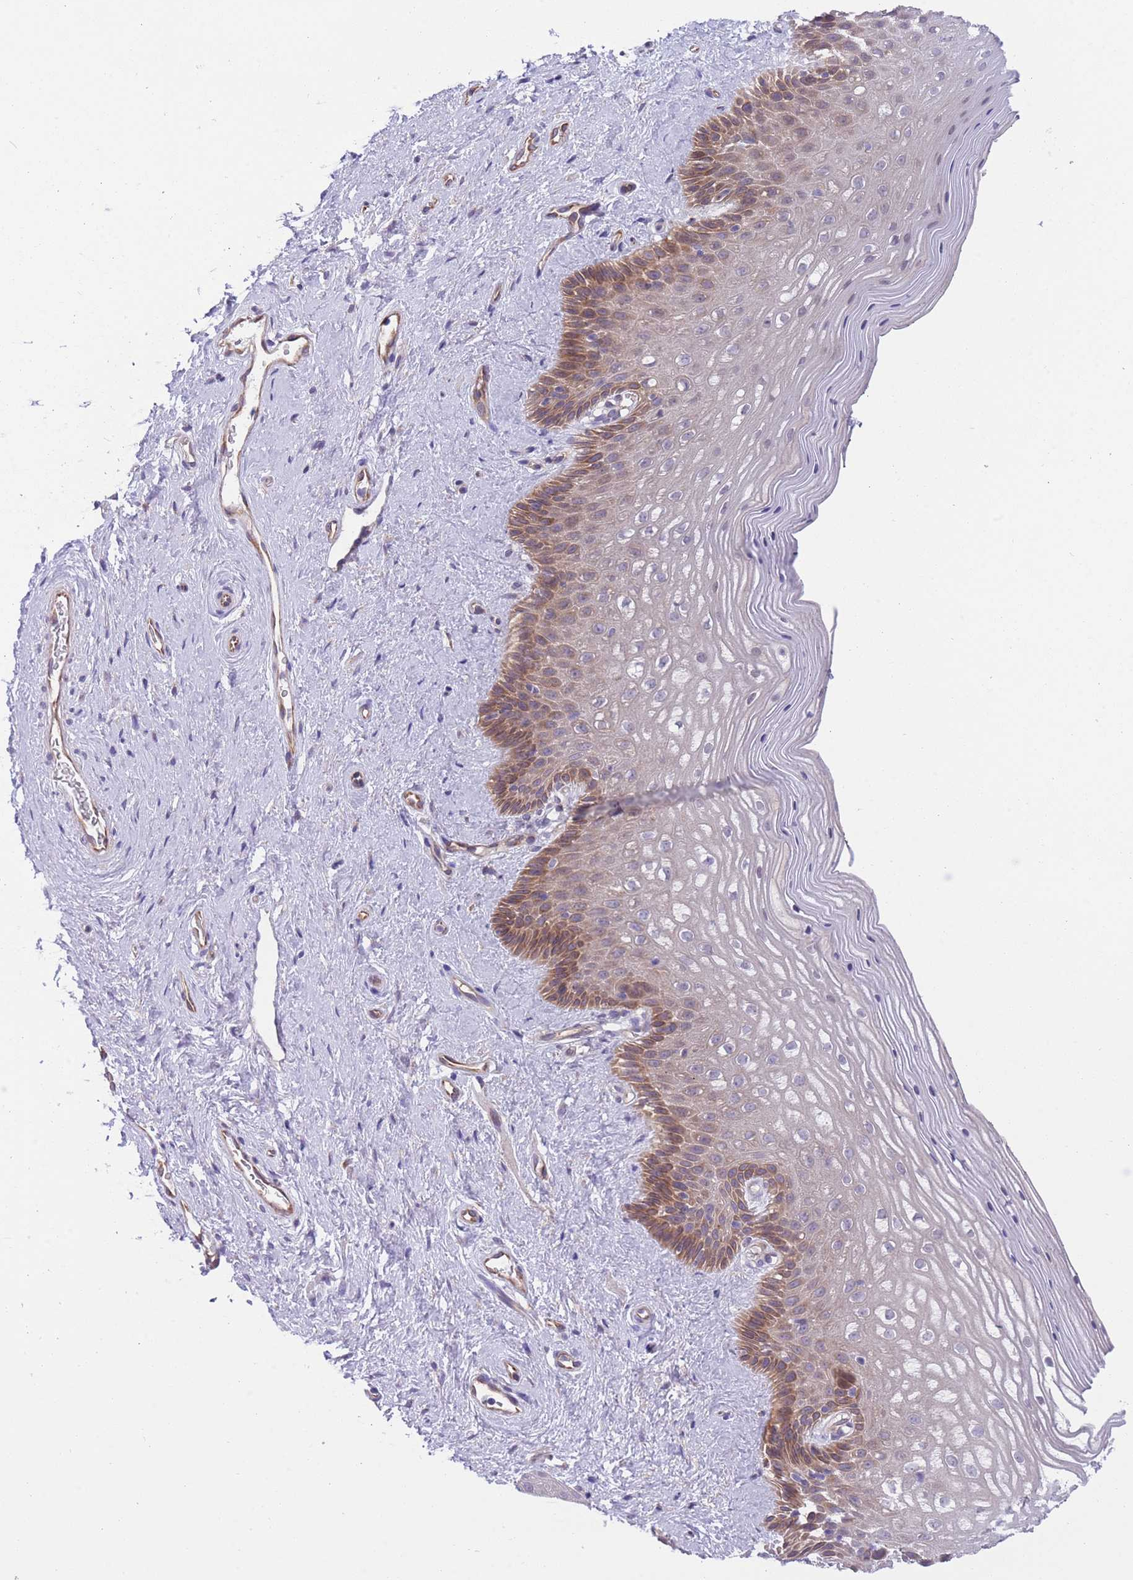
{"staining": {"intensity": "moderate", "quantity": "<25%", "location": "cytoplasmic/membranous"}, "tissue": "vagina", "cell_type": "Squamous epithelial cells", "image_type": "normal", "snomed": [{"axis": "morphology", "description": "Normal tissue, NOS"}, {"axis": "topography", "description": "Vagina"}], "caption": "Human vagina stained with a protein marker demonstrates moderate staining in squamous epithelial cells.", "gene": "WWOX", "patient": {"sex": "female", "age": 47}}